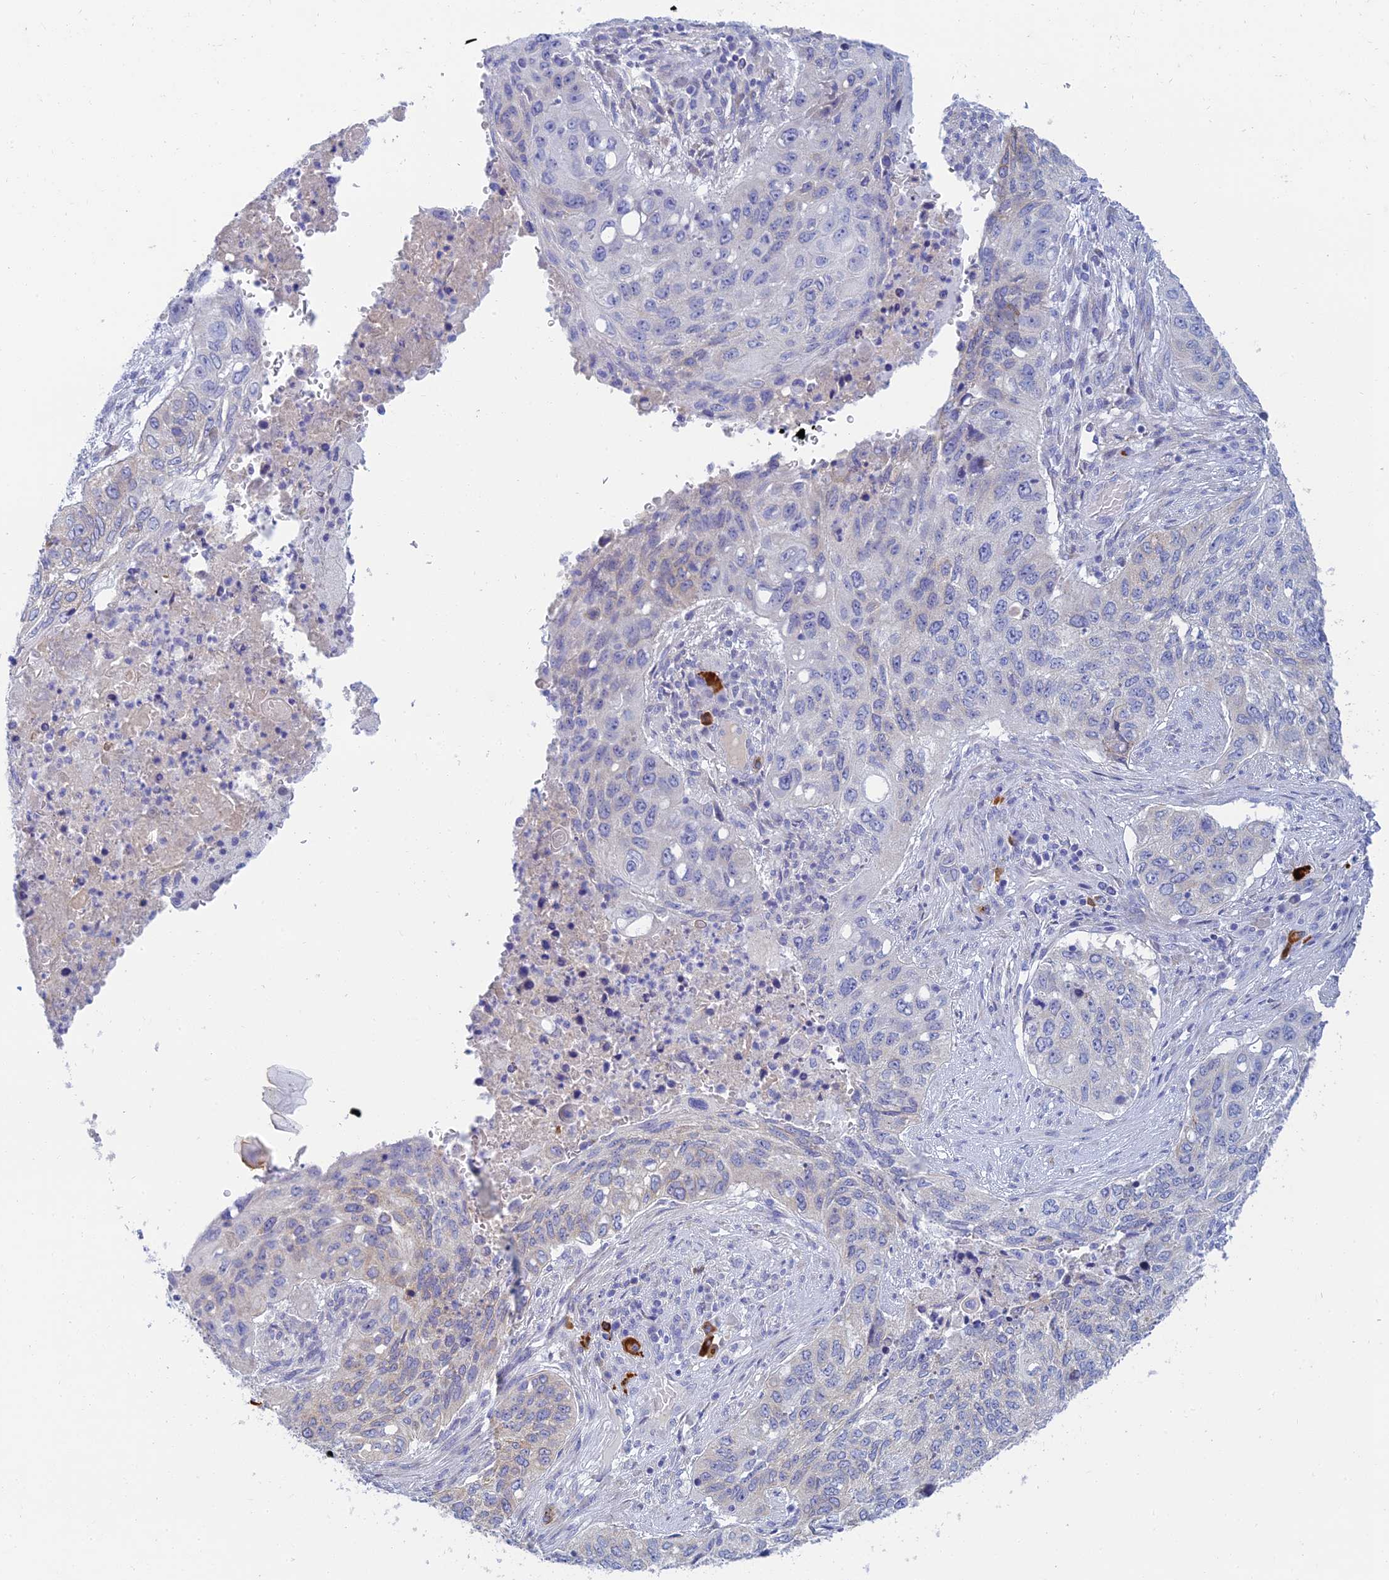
{"staining": {"intensity": "negative", "quantity": "none", "location": "none"}, "tissue": "lung cancer", "cell_type": "Tumor cells", "image_type": "cancer", "snomed": [{"axis": "morphology", "description": "Squamous cell carcinoma, NOS"}, {"axis": "topography", "description": "Lung"}], "caption": "A micrograph of lung squamous cell carcinoma stained for a protein exhibits no brown staining in tumor cells. (DAB (3,3'-diaminobenzidine) IHC visualized using brightfield microscopy, high magnification).", "gene": "CEP152", "patient": {"sex": "female", "age": 63}}